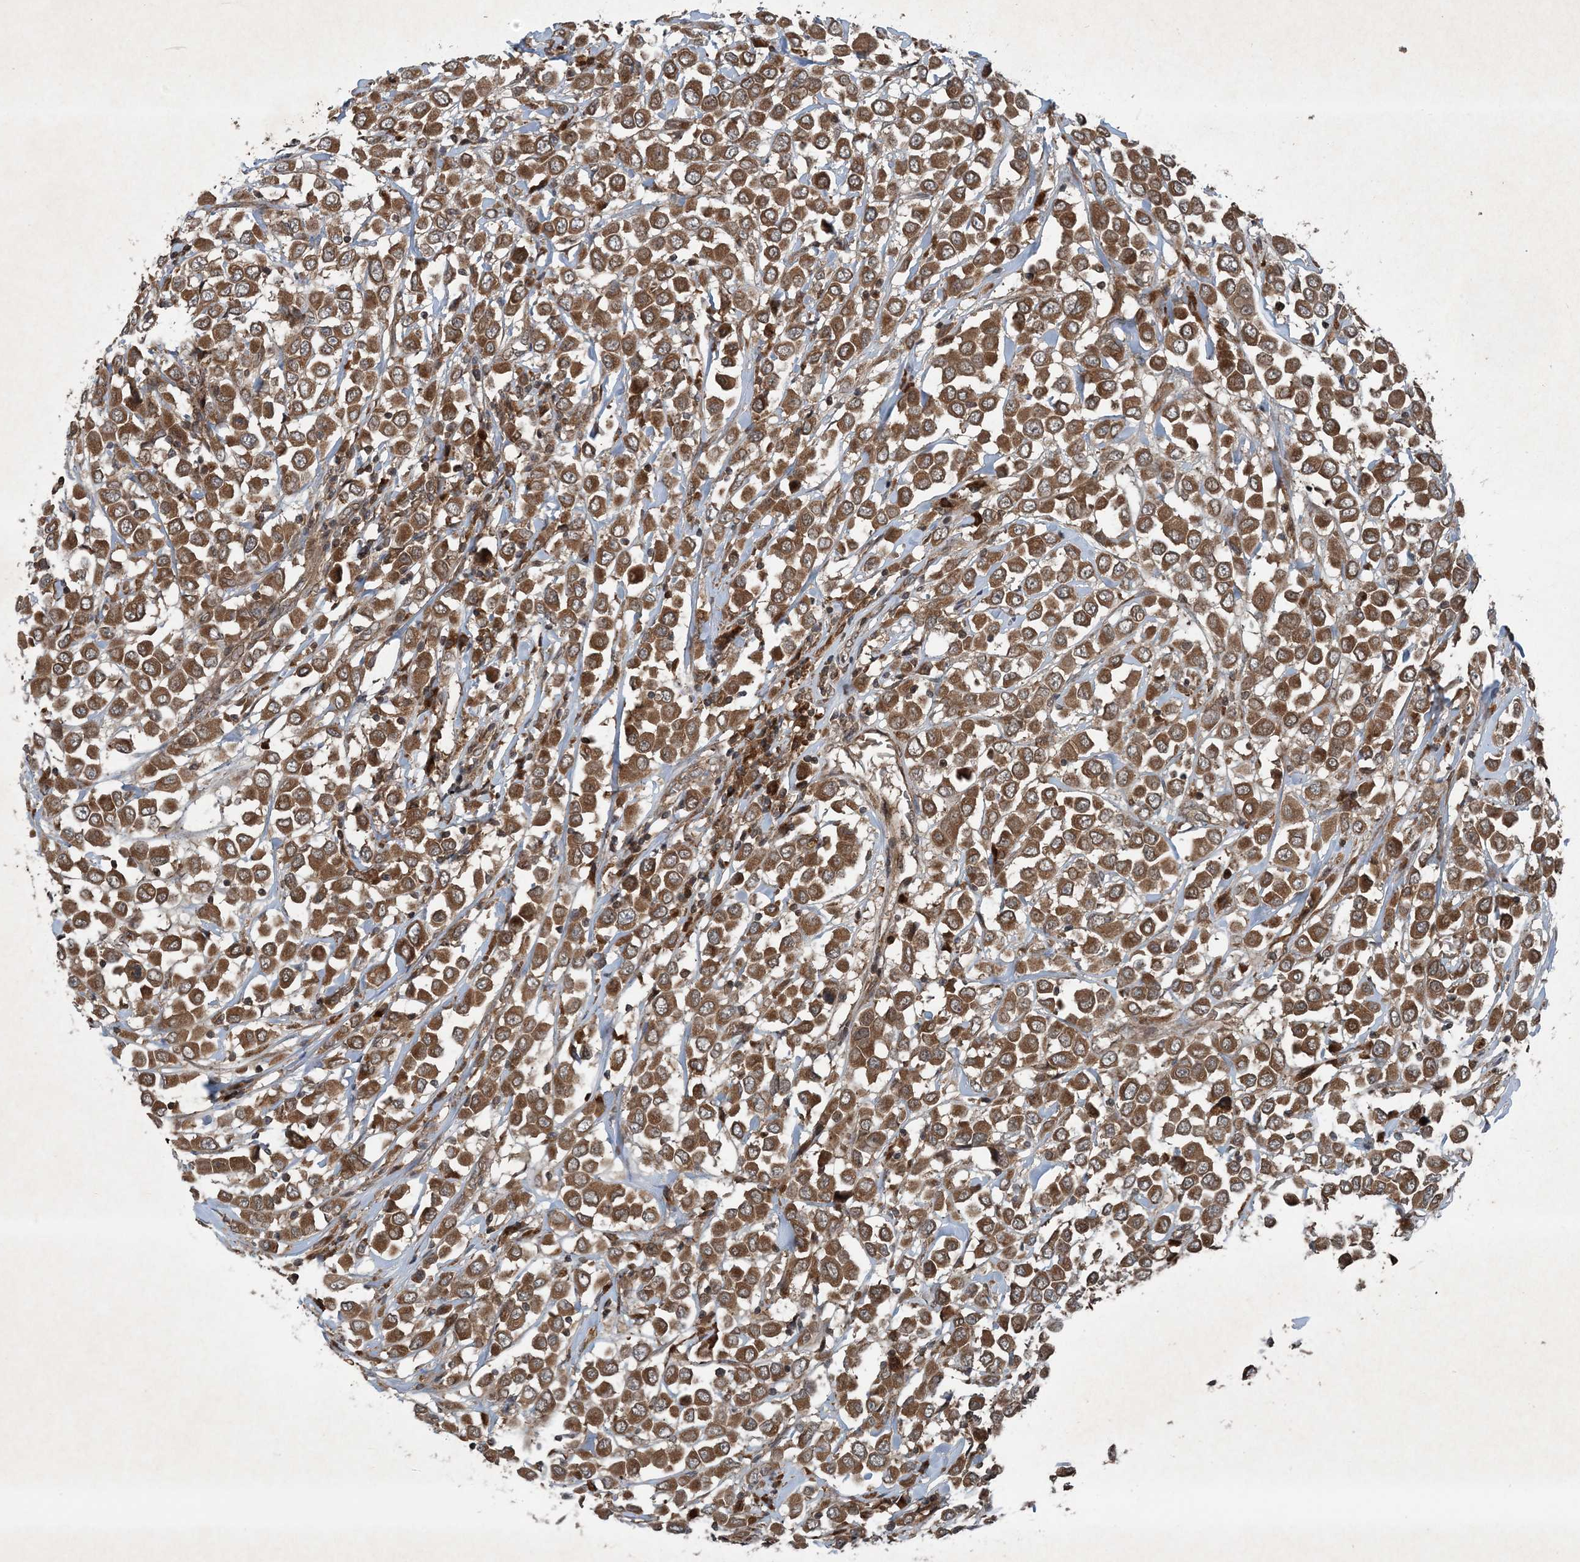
{"staining": {"intensity": "moderate", "quantity": ">75%", "location": "cytoplasmic/membranous"}, "tissue": "breast cancer", "cell_type": "Tumor cells", "image_type": "cancer", "snomed": [{"axis": "morphology", "description": "Duct carcinoma"}, {"axis": "topography", "description": "Breast"}], "caption": "Protein staining of breast cancer (infiltrating ductal carcinoma) tissue shows moderate cytoplasmic/membranous expression in approximately >75% of tumor cells.", "gene": "GNG5", "patient": {"sex": "female", "age": 61}}